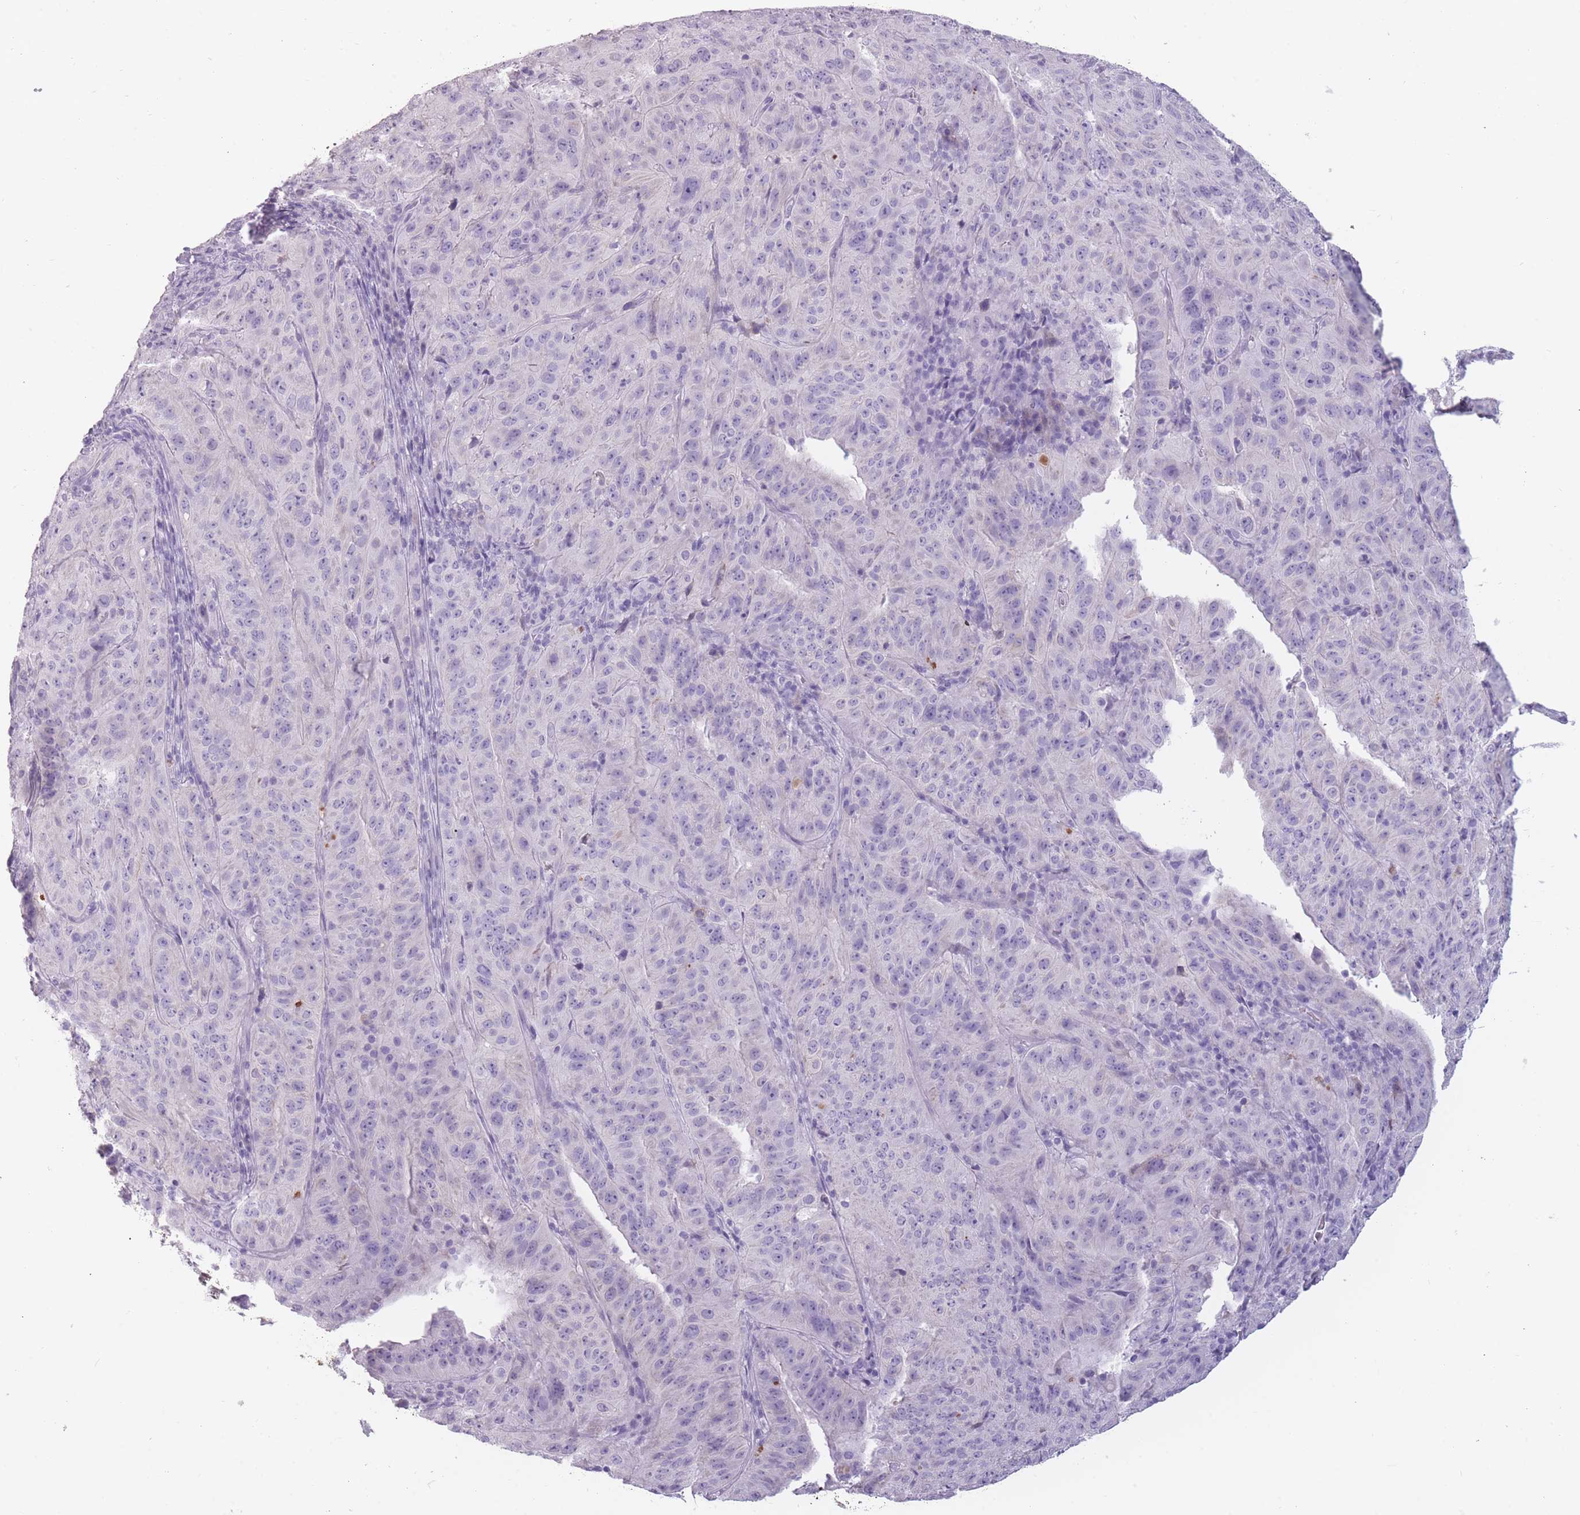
{"staining": {"intensity": "negative", "quantity": "none", "location": "none"}, "tissue": "pancreatic cancer", "cell_type": "Tumor cells", "image_type": "cancer", "snomed": [{"axis": "morphology", "description": "Adenocarcinoma, NOS"}, {"axis": "topography", "description": "Pancreas"}], "caption": "High magnification brightfield microscopy of pancreatic adenocarcinoma stained with DAB (brown) and counterstained with hematoxylin (blue): tumor cells show no significant staining. (Brightfield microscopy of DAB IHC at high magnification).", "gene": "PPFIA3", "patient": {"sex": "male", "age": 63}}